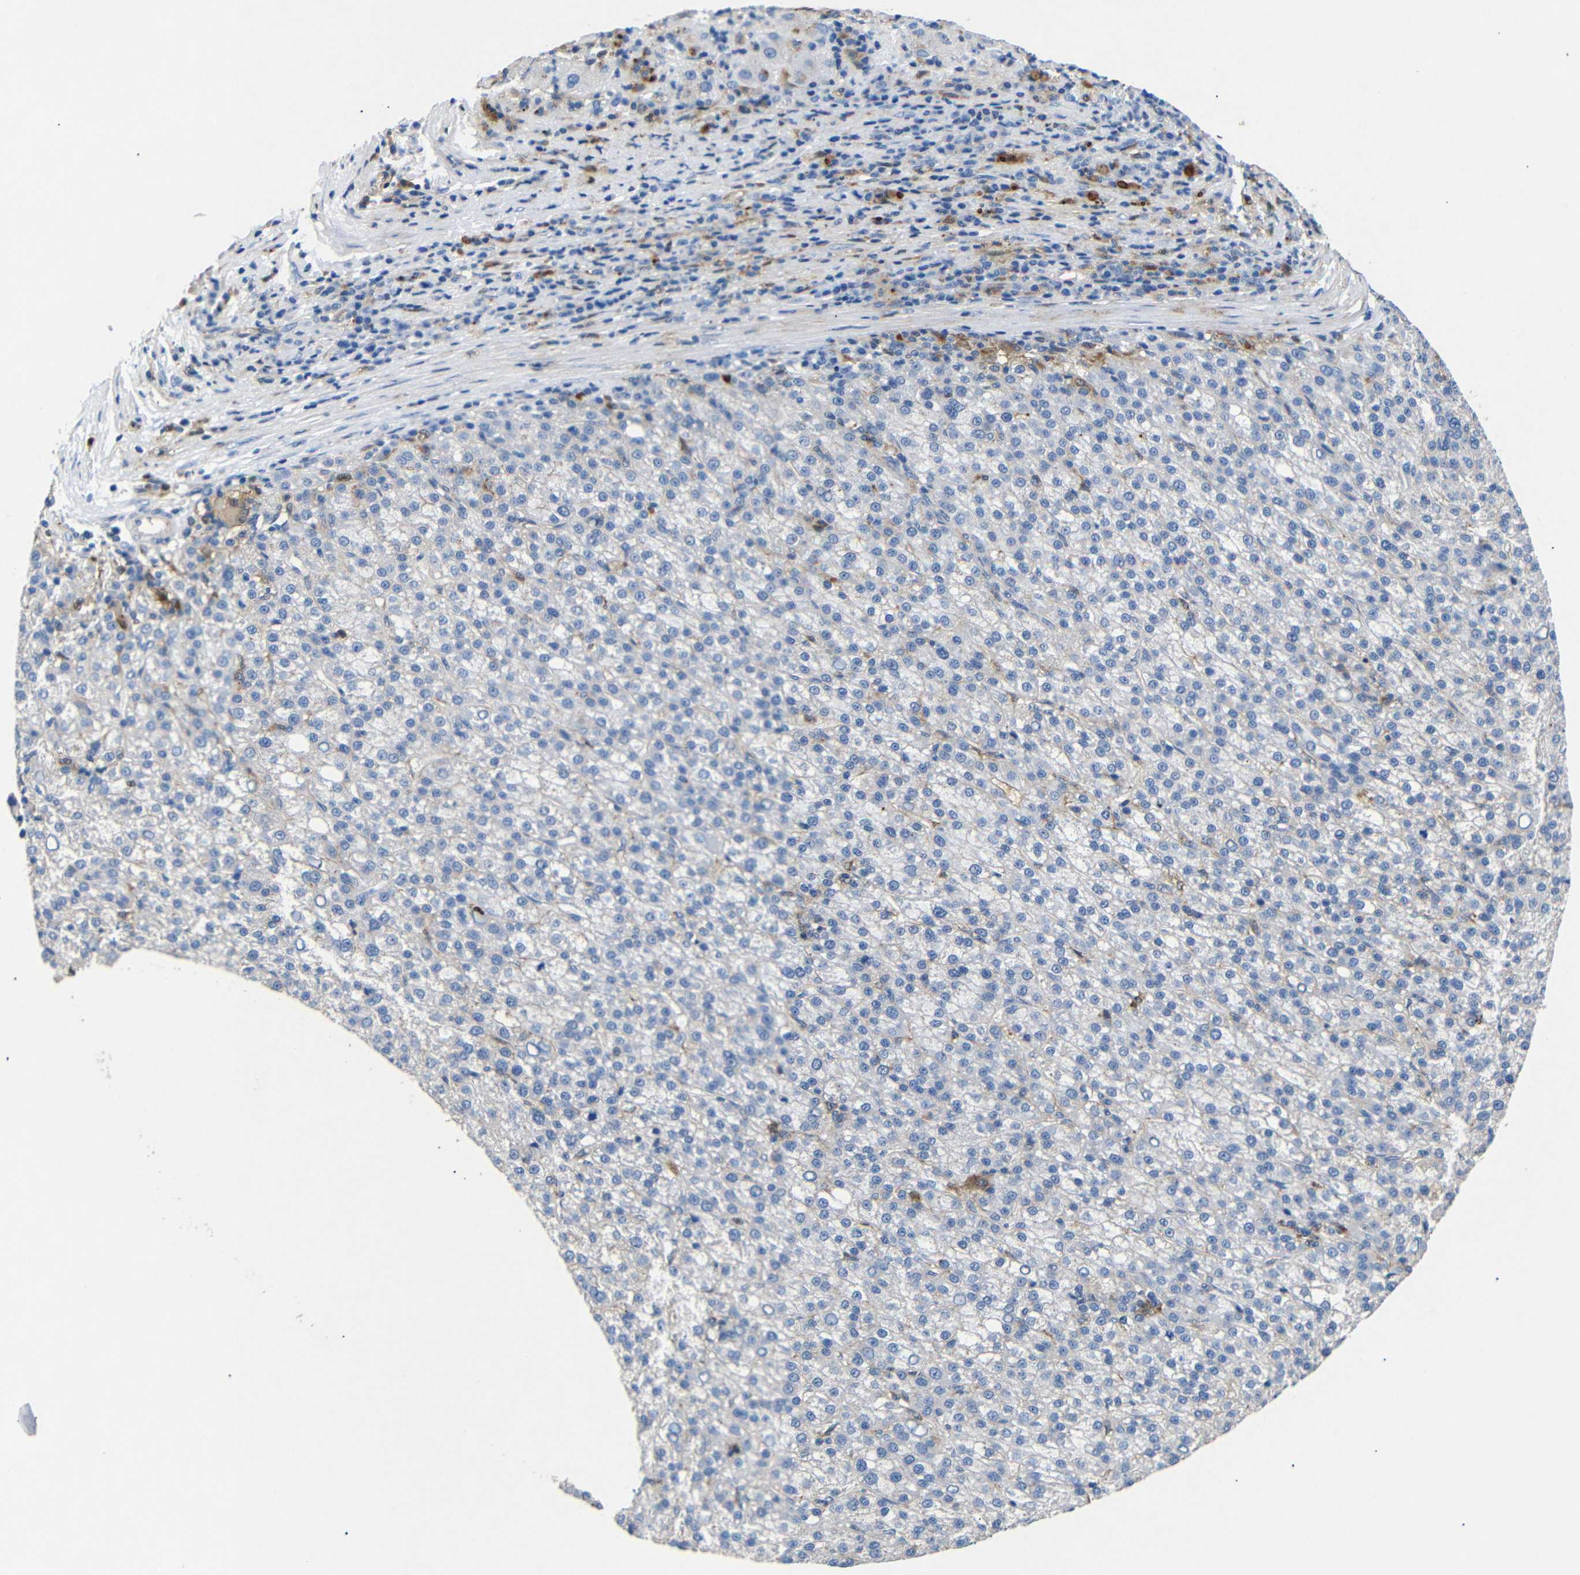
{"staining": {"intensity": "negative", "quantity": "none", "location": "none"}, "tissue": "liver cancer", "cell_type": "Tumor cells", "image_type": "cancer", "snomed": [{"axis": "morphology", "description": "Carcinoma, Hepatocellular, NOS"}, {"axis": "topography", "description": "Liver"}], "caption": "Liver cancer (hepatocellular carcinoma) was stained to show a protein in brown. There is no significant positivity in tumor cells. (Immunohistochemistry, brightfield microscopy, high magnification).", "gene": "SDCBP", "patient": {"sex": "female", "age": 58}}